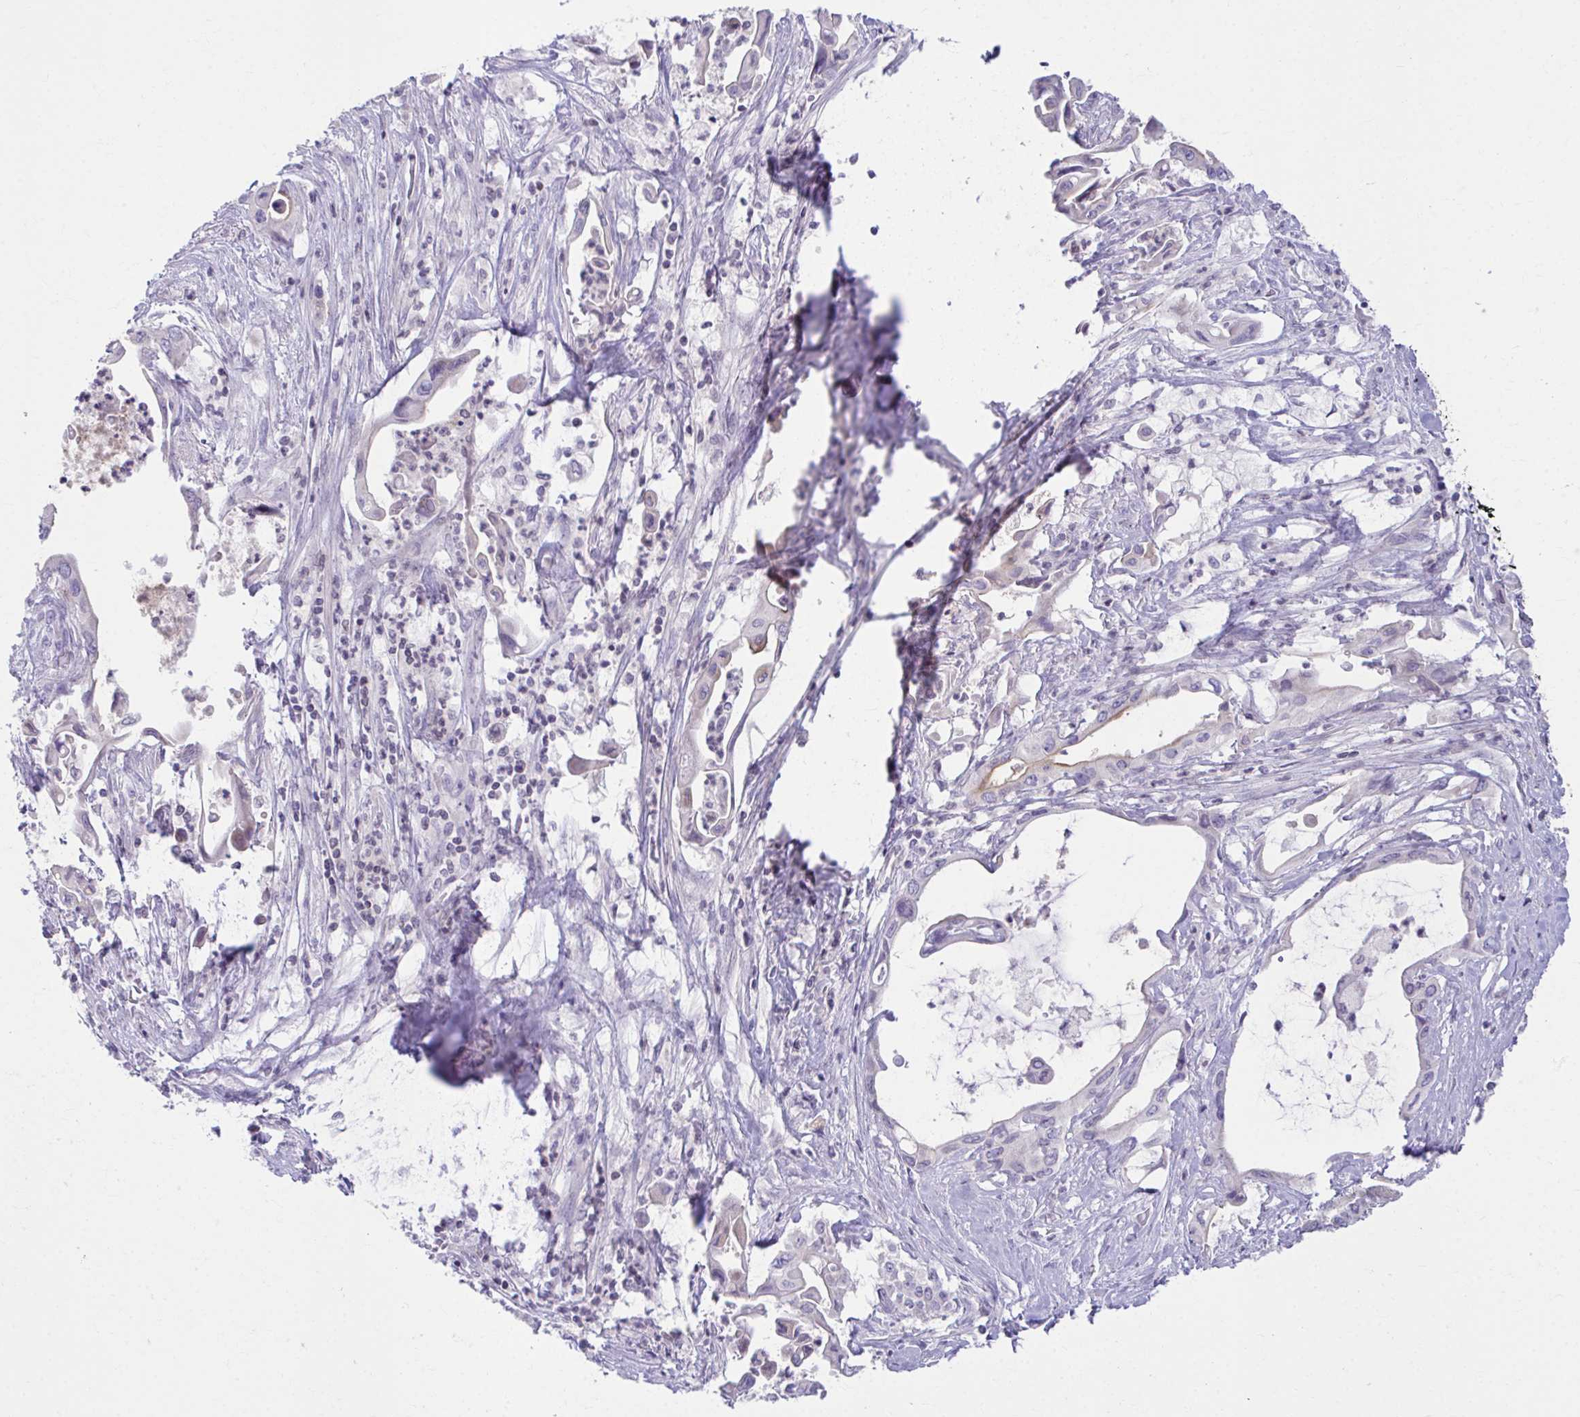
{"staining": {"intensity": "weak", "quantity": "<25%", "location": "cytoplasmic/membranous"}, "tissue": "pancreatic cancer", "cell_type": "Tumor cells", "image_type": "cancer", "snomed": [{"axis": "morphology", "description": "Adenocarcinoma, NOS"}, {"axis": "topography", "description": "Pancreas"}], "caption": "Tumor cells show no significant expression in adenocarcinoma (pancreatic). (Brightfield microscopy of DAB immunohistochemistry (IHC) at high magnification).", "gene": "OR7A5", "patient": {"sex": "female", "age": 77}}